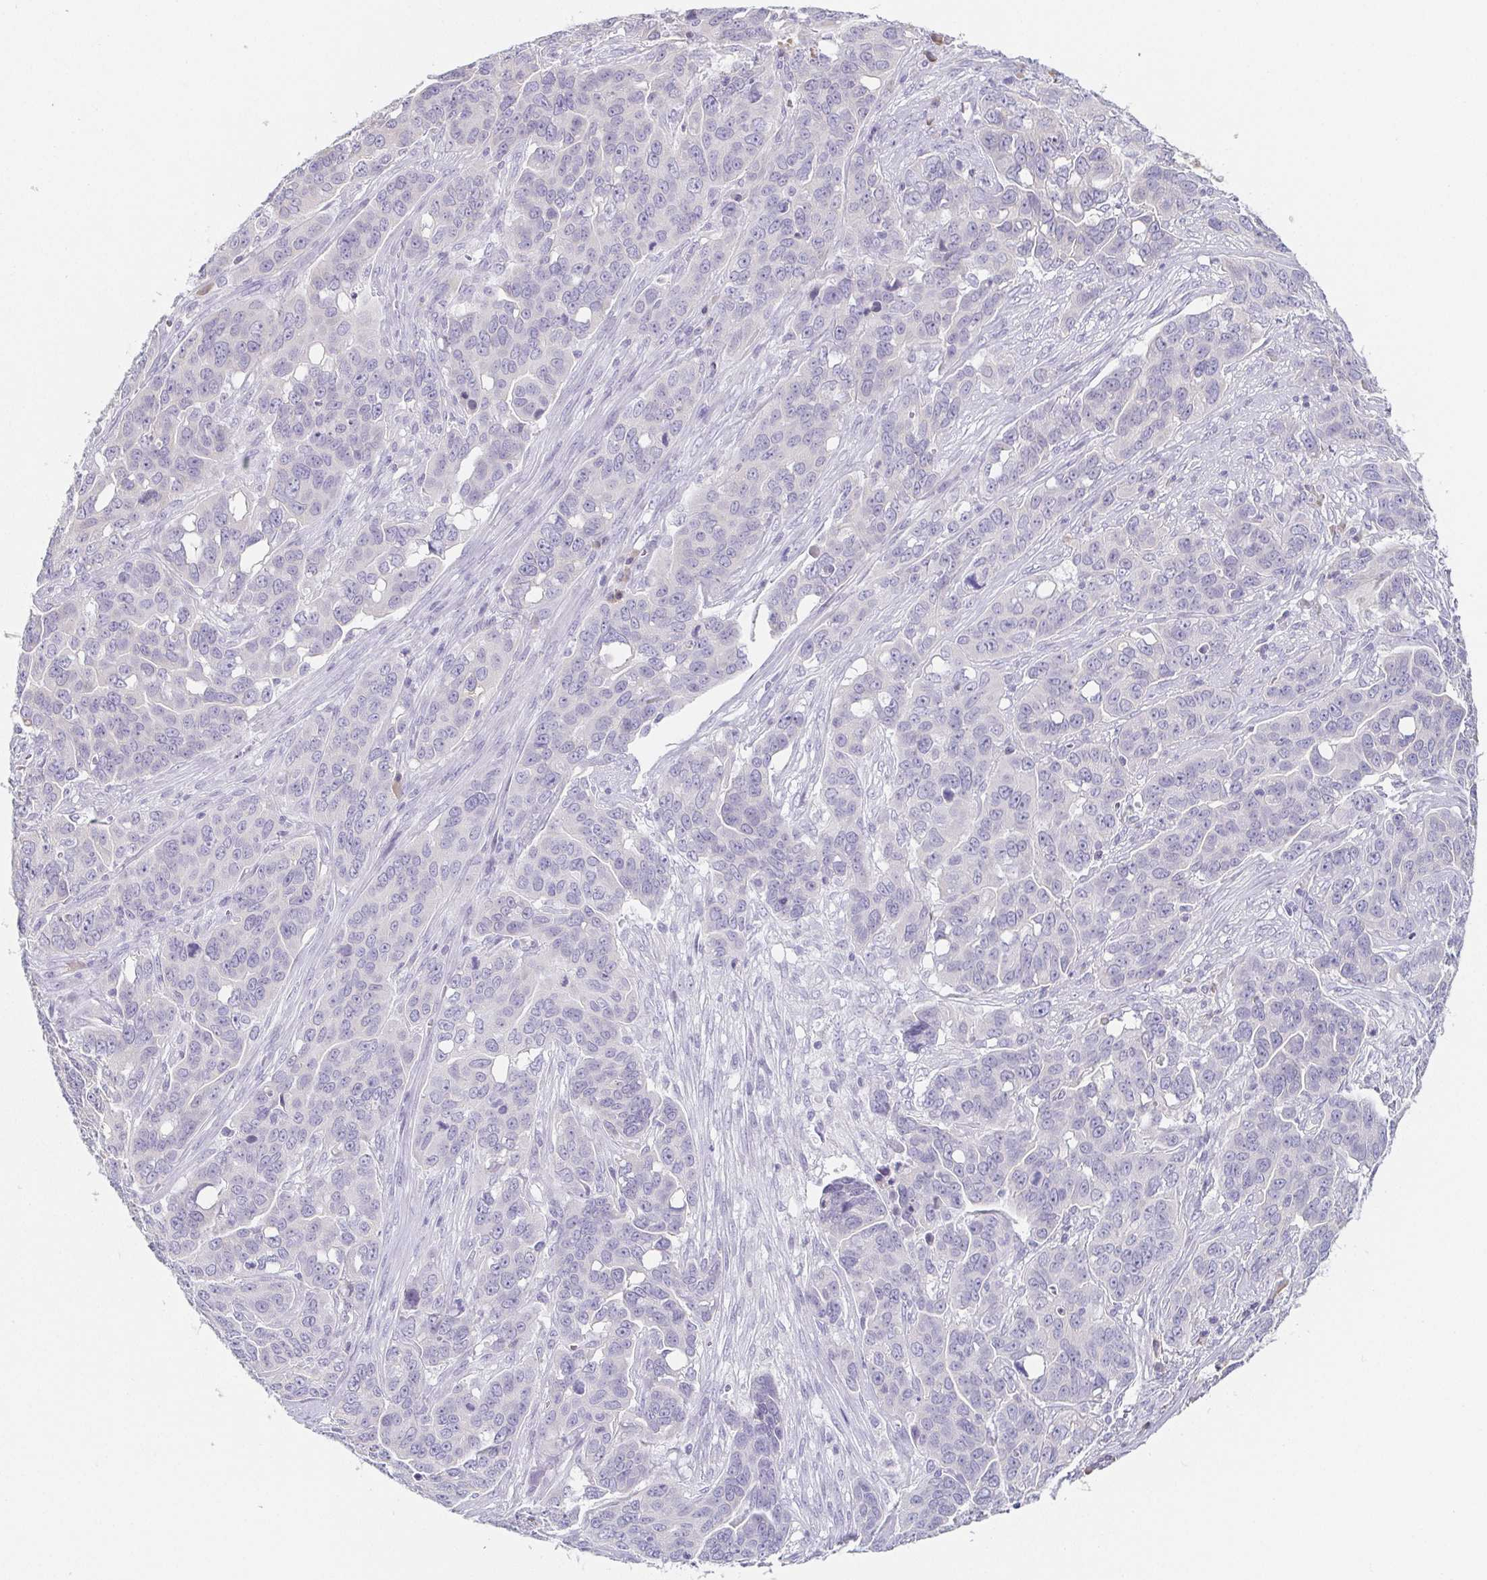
{"staining": {"intensity": "negative", "quantity": "none", "location": "none"}, "tissue": "ovarian cancer", "cell_type": "Tumor cells", "image_type": "cancer", "snomed": [{"axis": "morphology", "description": "Carcinoma, endometroid"}, {"axis": "topography", "description": "Ovary"}], "caption": "This is an immunohistochemistry photomicrograph of endometroid carcinoma (ovarian). There is no expression in tumor cells.", "gene": "PRR27", "patient": {"sex": "female", "age": 78}}